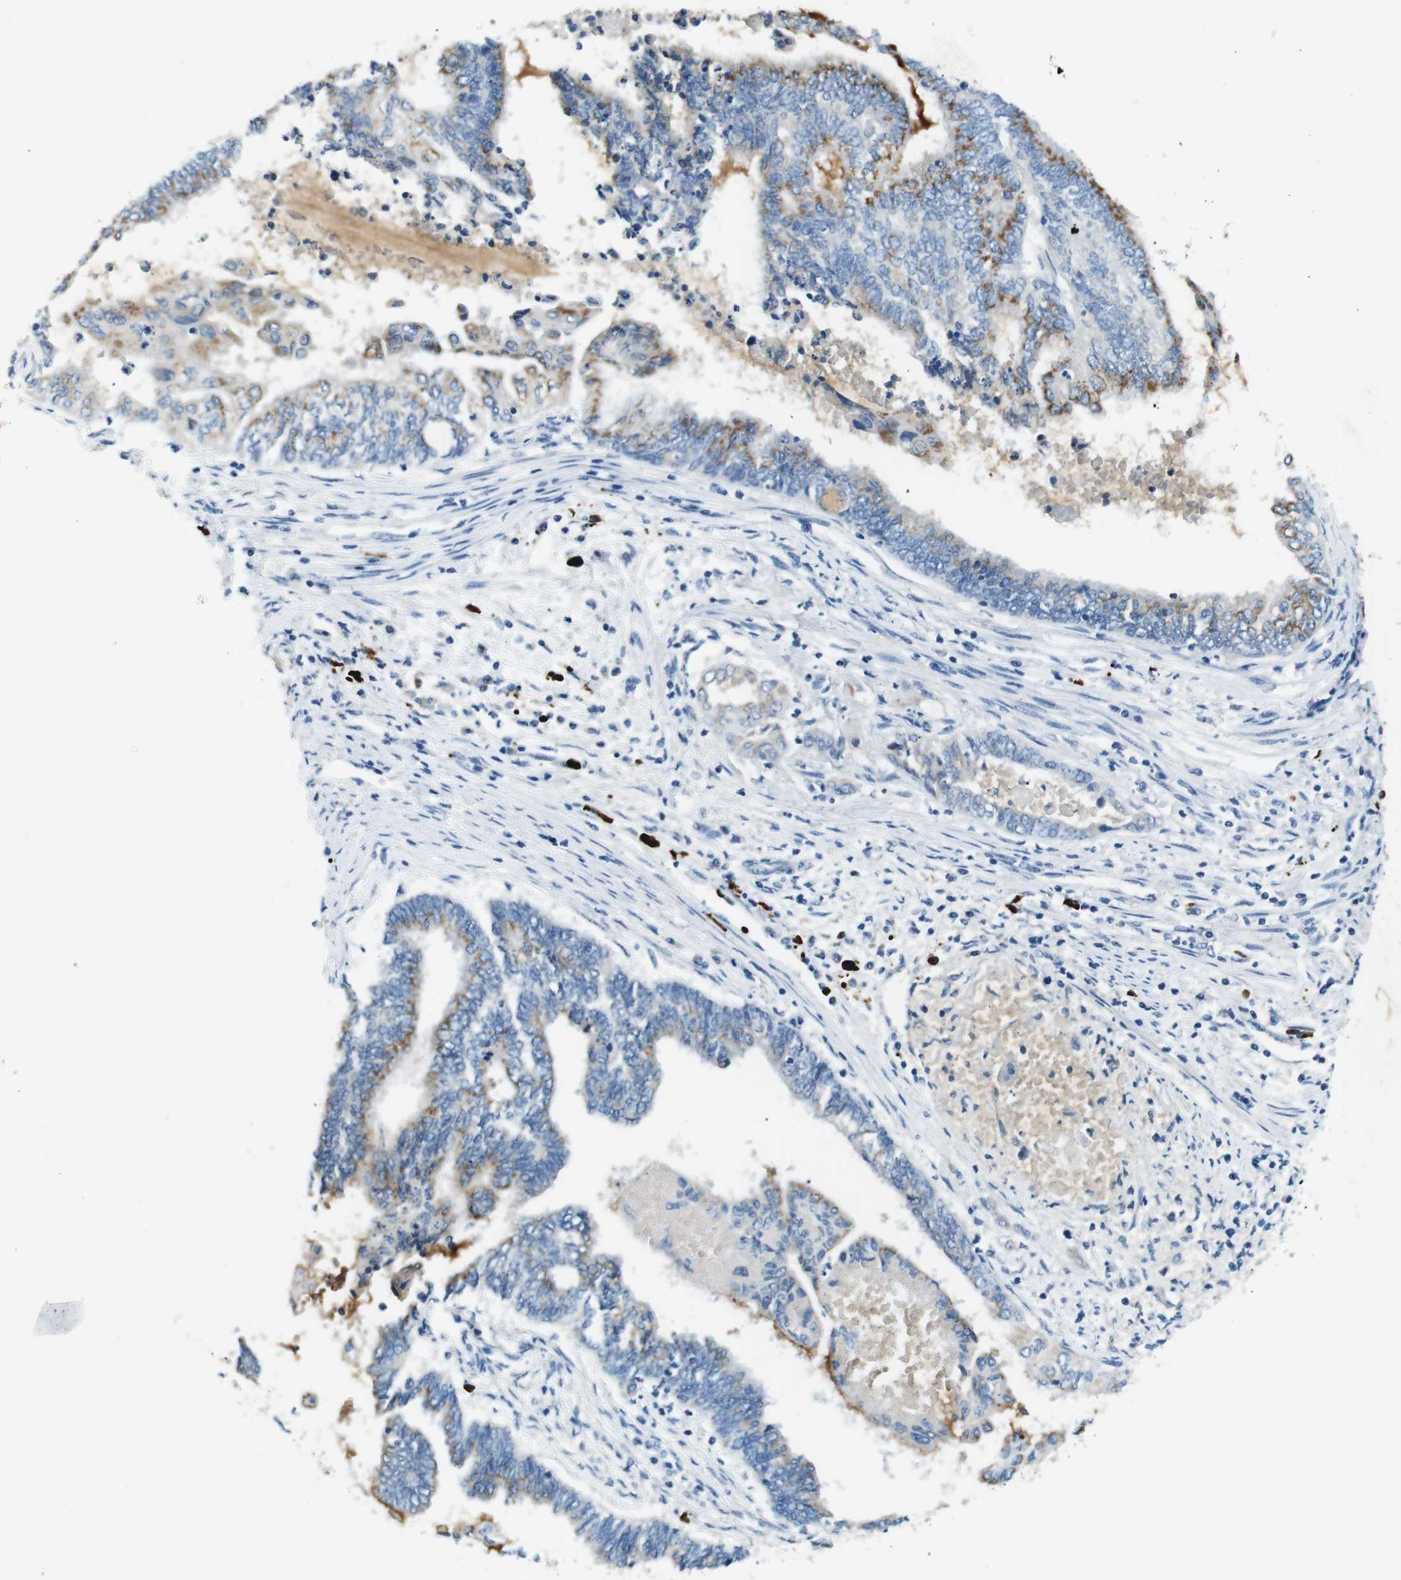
{"staining": {"intensity": "moderate", "quantity": ">75%", "location": "cytoplasmic/membranous"}, "tissue": "endometrial cancer", "cell_type": "Tumor cells", "image_type": "cancer", "snomed": [{"axis": "morphology", "description": "Adenocarcinoma, NOS"}, {"axis": "topography", "description": "Uterus"}, {"axis": "topography", "description": "Endometrium"}], "caption": "DAB immunohistochemical staining of human endometrial cancer (adenocarcinoma) shows moderate cytoplasmic/membranous protein positivity in about >75% of tumor cells. (Brightfield microscopy of DAB IHC at high magnification).", "gene": "SLC35A3", "patient": {"sex": "female", "age": 70}}